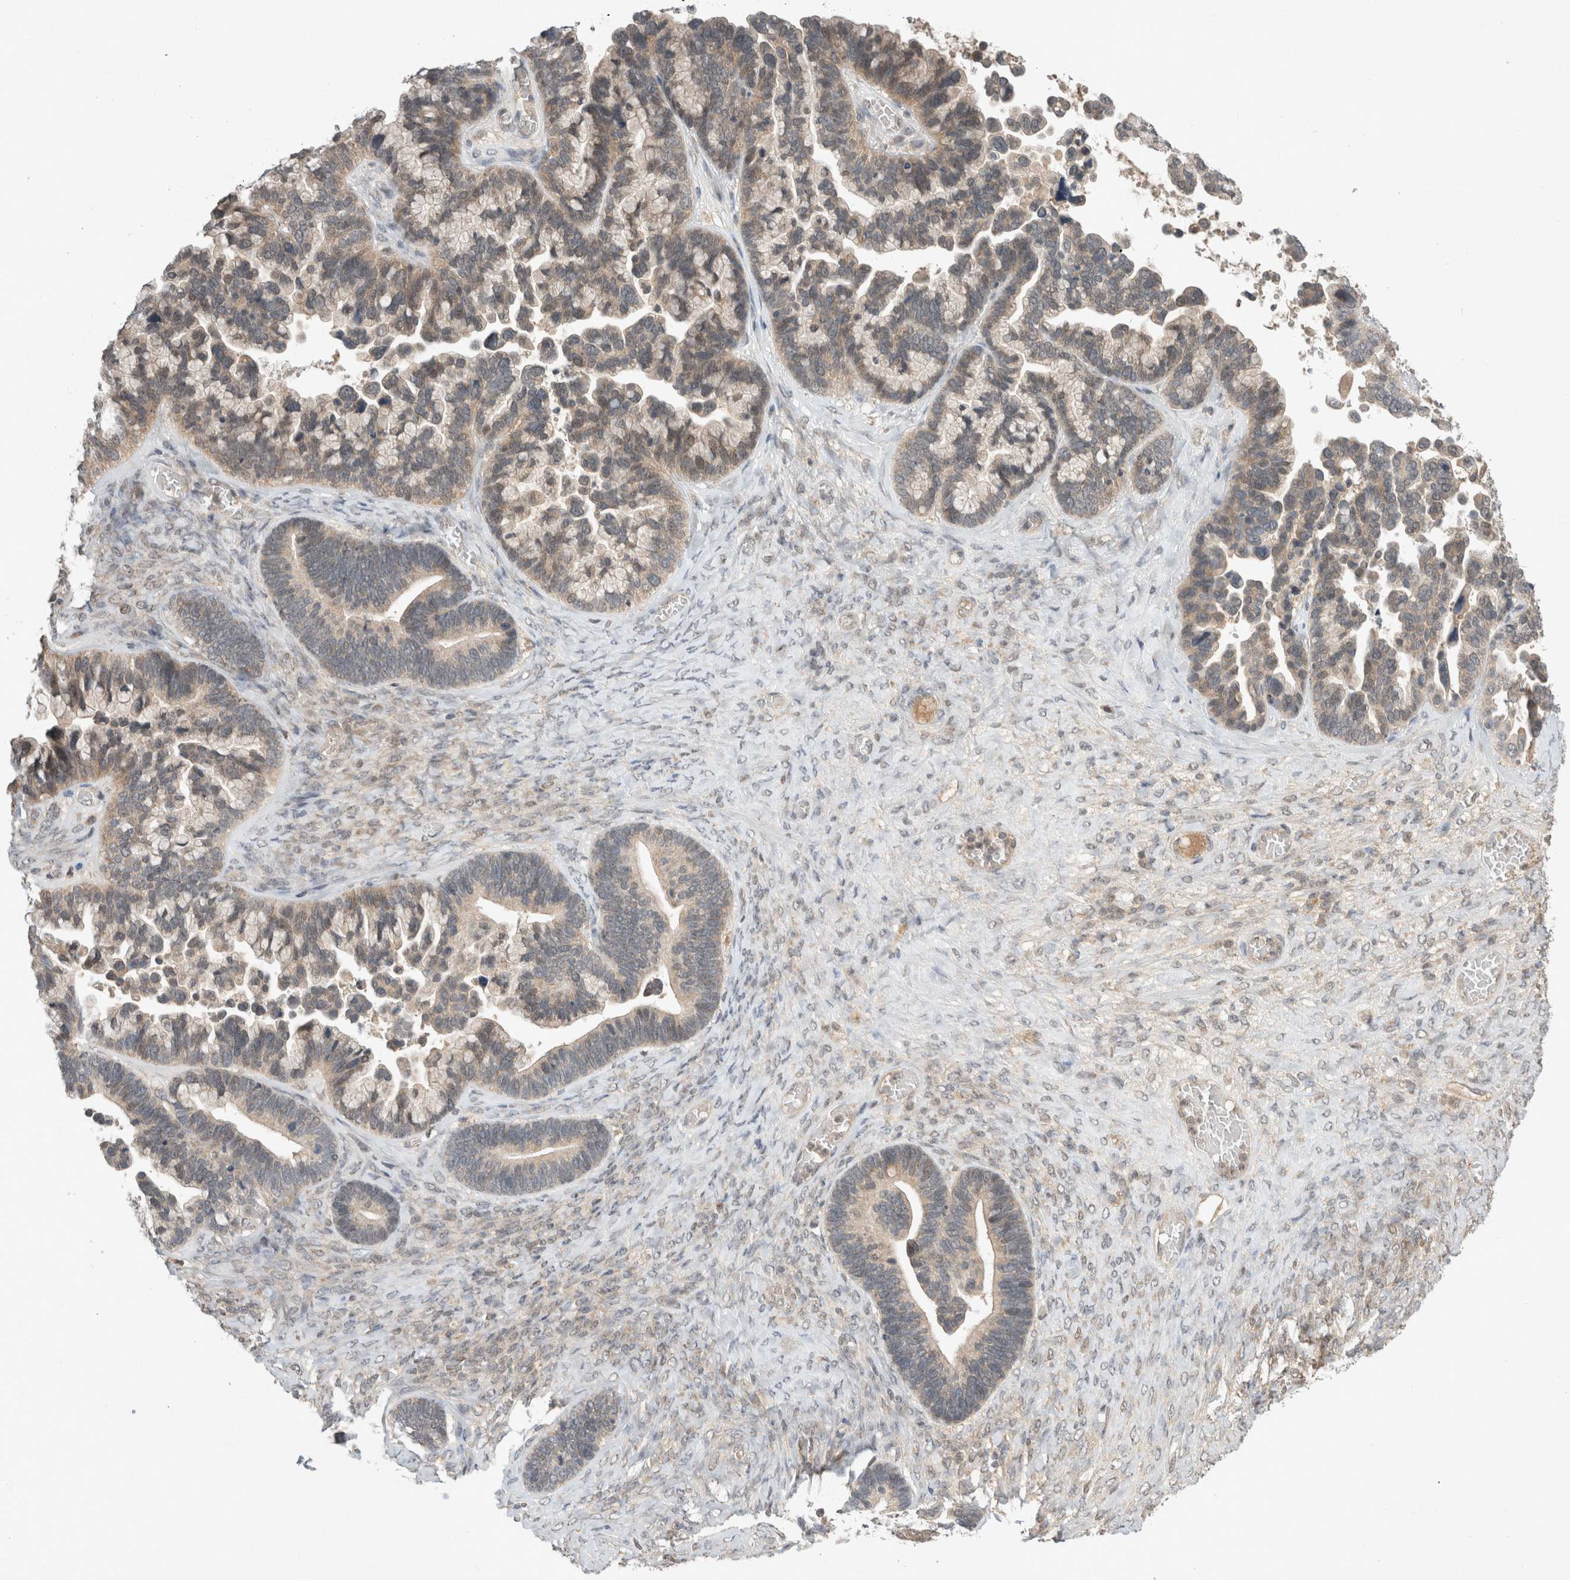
{"staining": {"intensity": "weak", "quantity": ">75%", "location": "cytoplasmic/membranous"}, "tissue": "ovarian cancer", "cell_type": "Tumor cells", "image_type": "cancer", "snomed": [{"axis": "morphology", "description": "Cystadenocarcinoma, serous, NOS"}, {"axis": "topography", "description": "Ovary"}], "caption": "Protein staining displays weak cytoplasmic/membranous expression in approximately >75% of tumor cells in ovarian cancer (serous cystadenocarcinoma).", "gene": "LOXL2", "patient": {"sex": "female", "age": 56}}